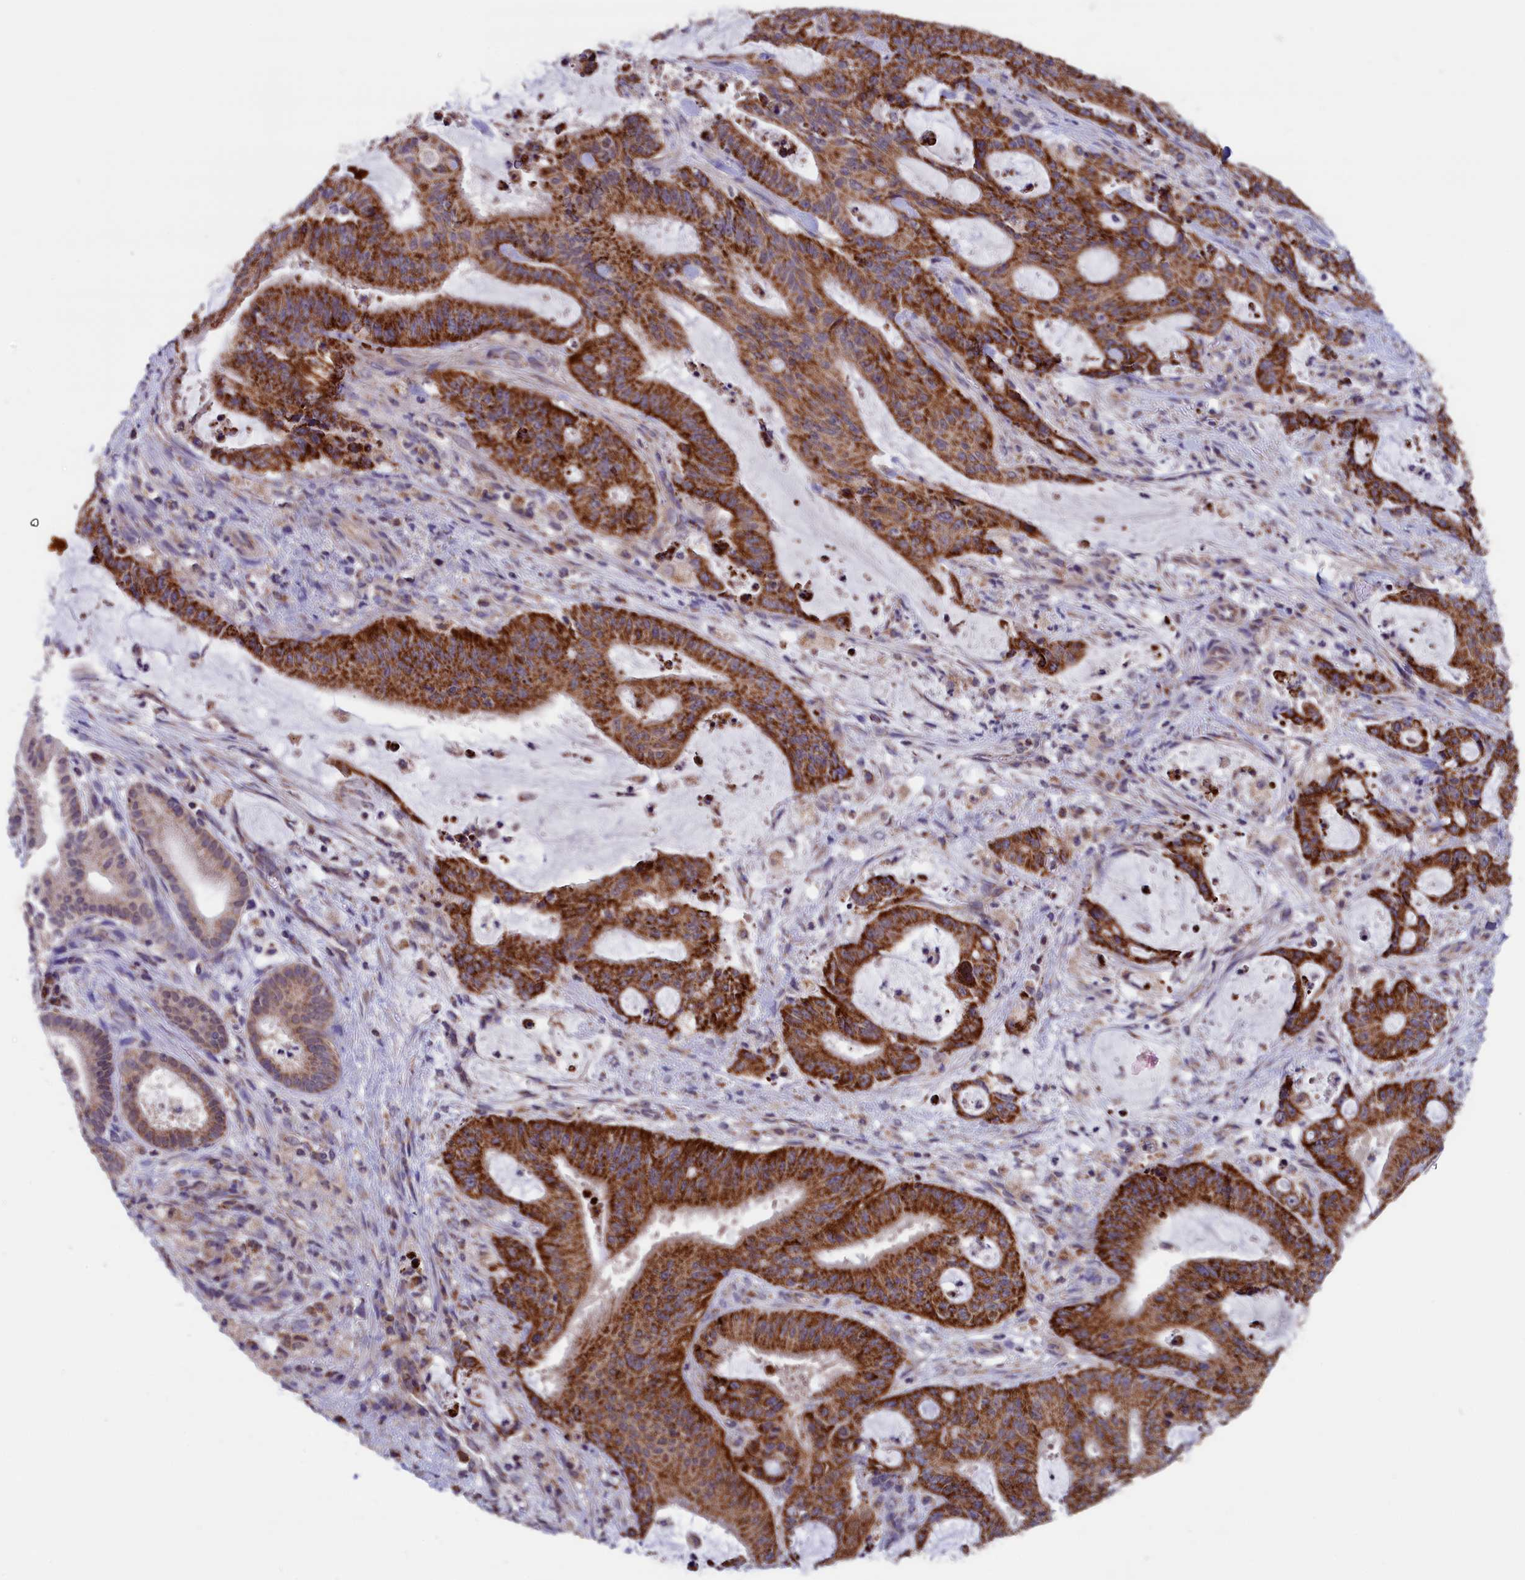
{"staining": {"intensity": "strong", "quantity": ">75%", "location": "cytoplasmic/membranous"}, "tissue": "liver cancer", "cell_type": "Tumor cells", "image_type": "cancer", "snomed": [{"axis": "morphology", "description": "Normal tissue, NOS"}, {"axis": "morphology", "description": "Cholangiocarcinoma"}, {"axis": "topography", "description": "Liver"}, {"axis": "topography", "description": "Peripheral nerve tissue"}], "caption": "Tumor cells reveal high levels of strong cytoplasmic/membranous positivity in about >75% of cells in liver cancer.", "gene": "TIMM44", "patient": {"sex": "female", "age": 73}}